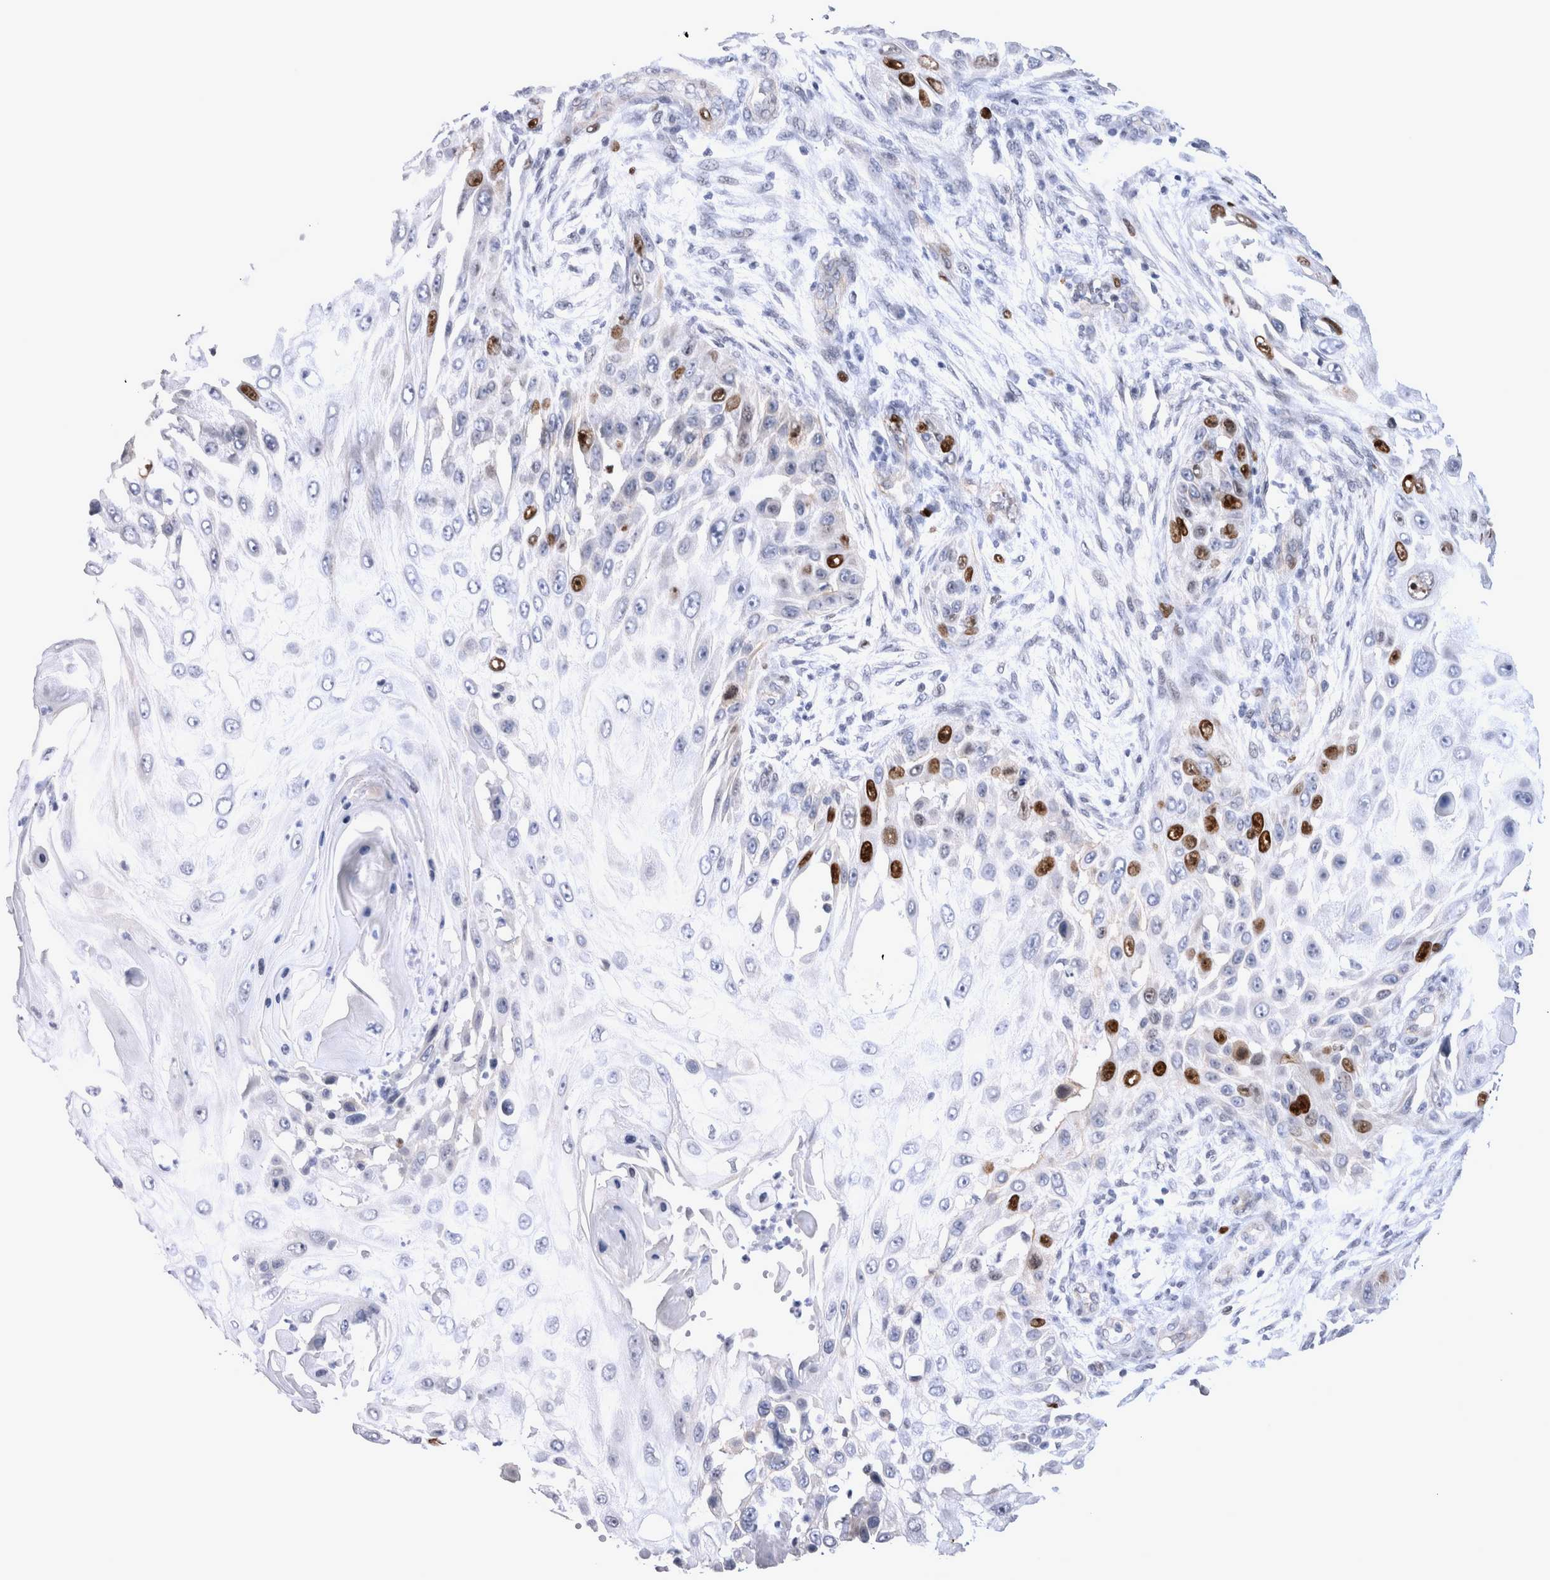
{"staining": {"intensity": "strong", "quantity": "<25%", "location": "nuclear"}, "tissue": "skin cancer", "cell_type": "Tumor cells", "image_type": "cancer", "snomed": [{"axis": "morphology", "description": "Squamous cell carcinoma, NOS"}, {"axis": "topography", "description": "Skin"}], "caption": "An immunohistochemistry (IHC) histopathology image of tumor tissue is shown. Protein staining in brown highlights strong nuclear positivity in skin cancer within tumor cells. (DAB (3,3'-diaminobenzidine) = brown stain, brightfield microscopy at high magnification).", "gene": "KIF18B", "patient": {"sex": "female", "age": 44}}